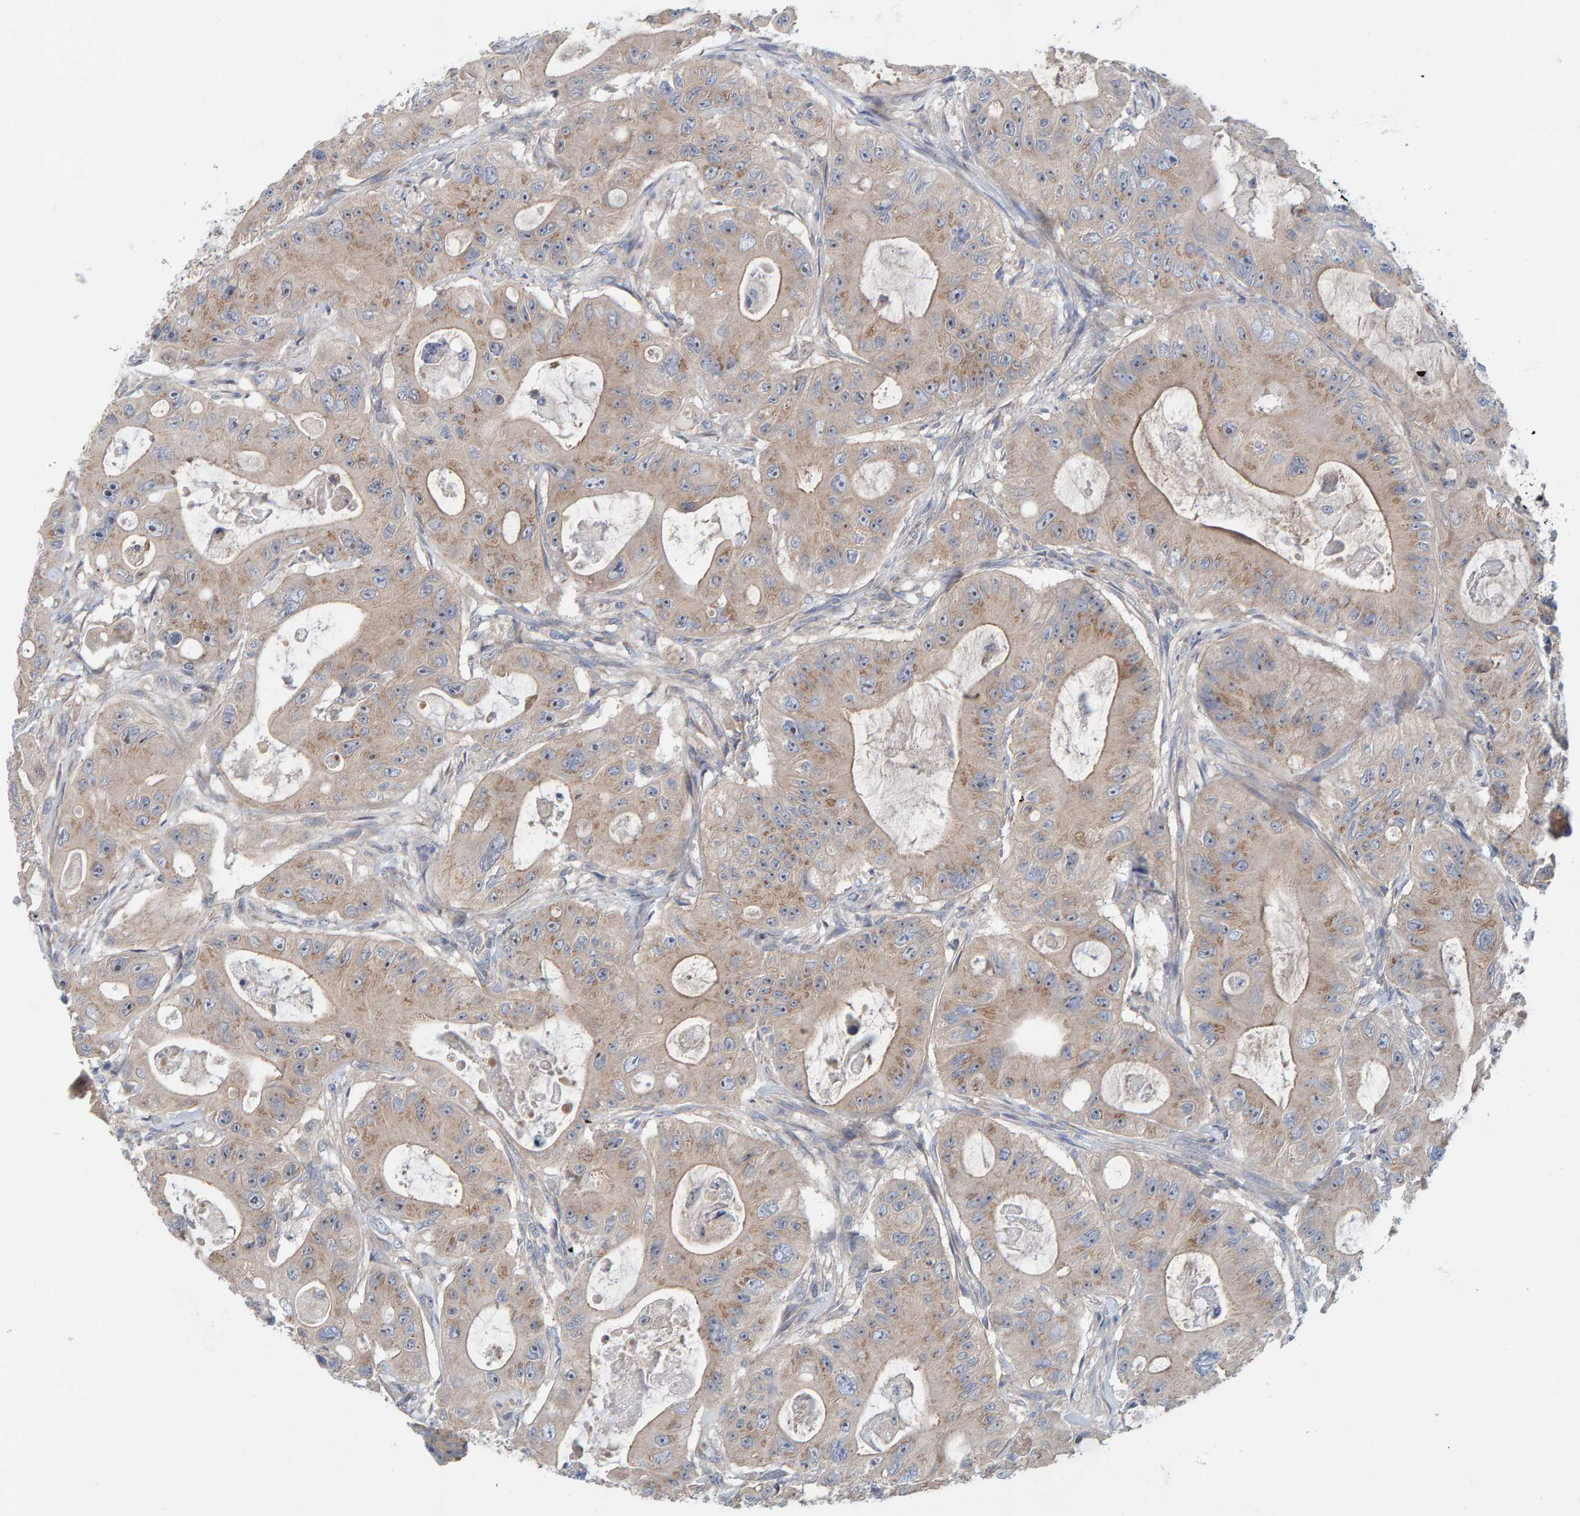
{"staining": {"intensity": "weak", "quantity": ">75%", "location": "cytoplasmic/membranous"}, "tissue": "colorectal cancer", "cell_type": "Tumor cells", "image_type": "cancer", "snomed": [{"axis": "morphology", "description": "Adenocarcinoma, NOS"}, {"axis": "topography", "description": "Colon"}], "caption": "Protein staining by IHC reveals weak cytoplasmic/membranous expression in about >75% of tumor cells in adenocarcinoma (colorectal).", "gene": "CCM2", "patient": {"sex": "female", "age": 46}}